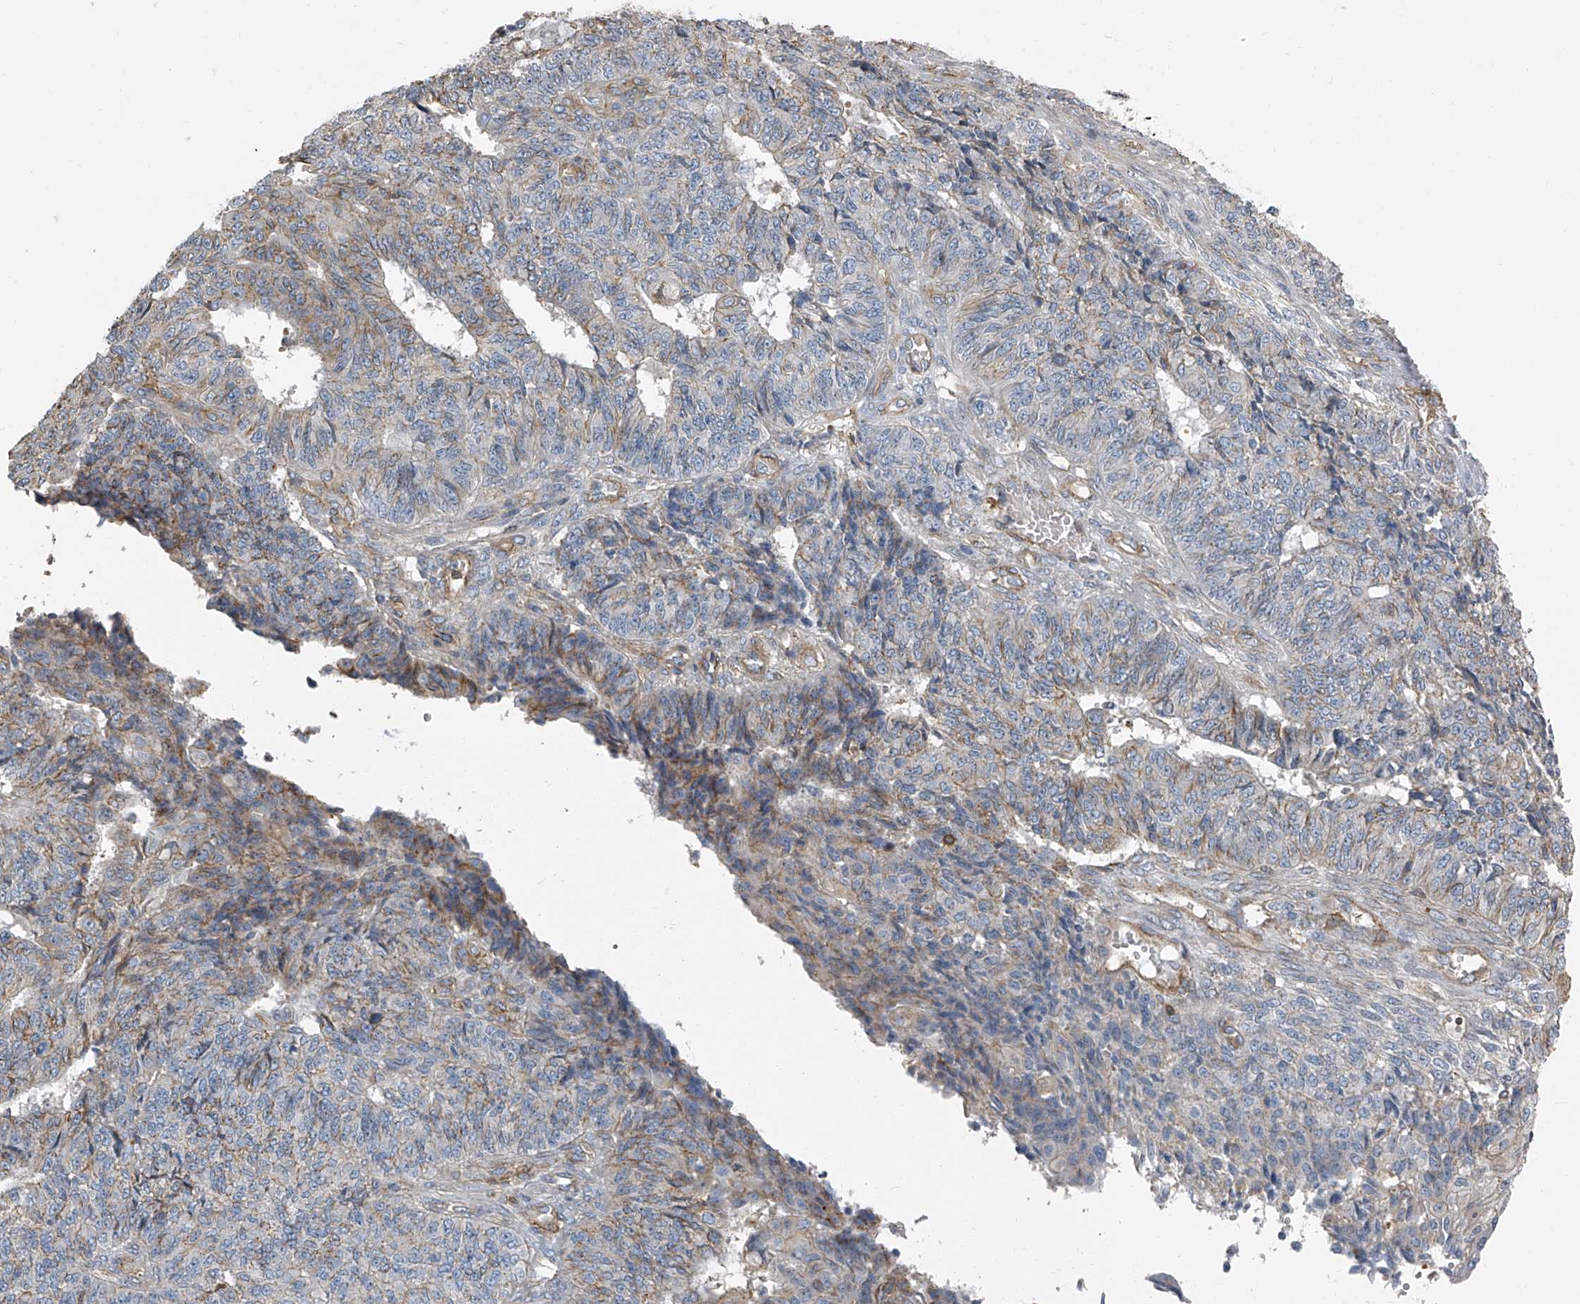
{"staining": {"intensity": "weak", "quantity": "25%-75%", "location": "cytoplasmic/membranous"}, "tissue": "endometrial cancer", "cell_type": "Tumor cells", "image_type": "cancer", "snomed": [{"axis": "morphology", "description": "Adenocarcinoma, NOS"}, {"axis": "topography", "description": "Endometrium"}], "caption": "Protein staining exhibits weak cytoplasmic/membranous expression in about 25%-75% of tumor cells in endometrial cancer (adenocarcinoma).", "gene": "SEPTIN7", "patient": {"sex": "female", "age": 32}}